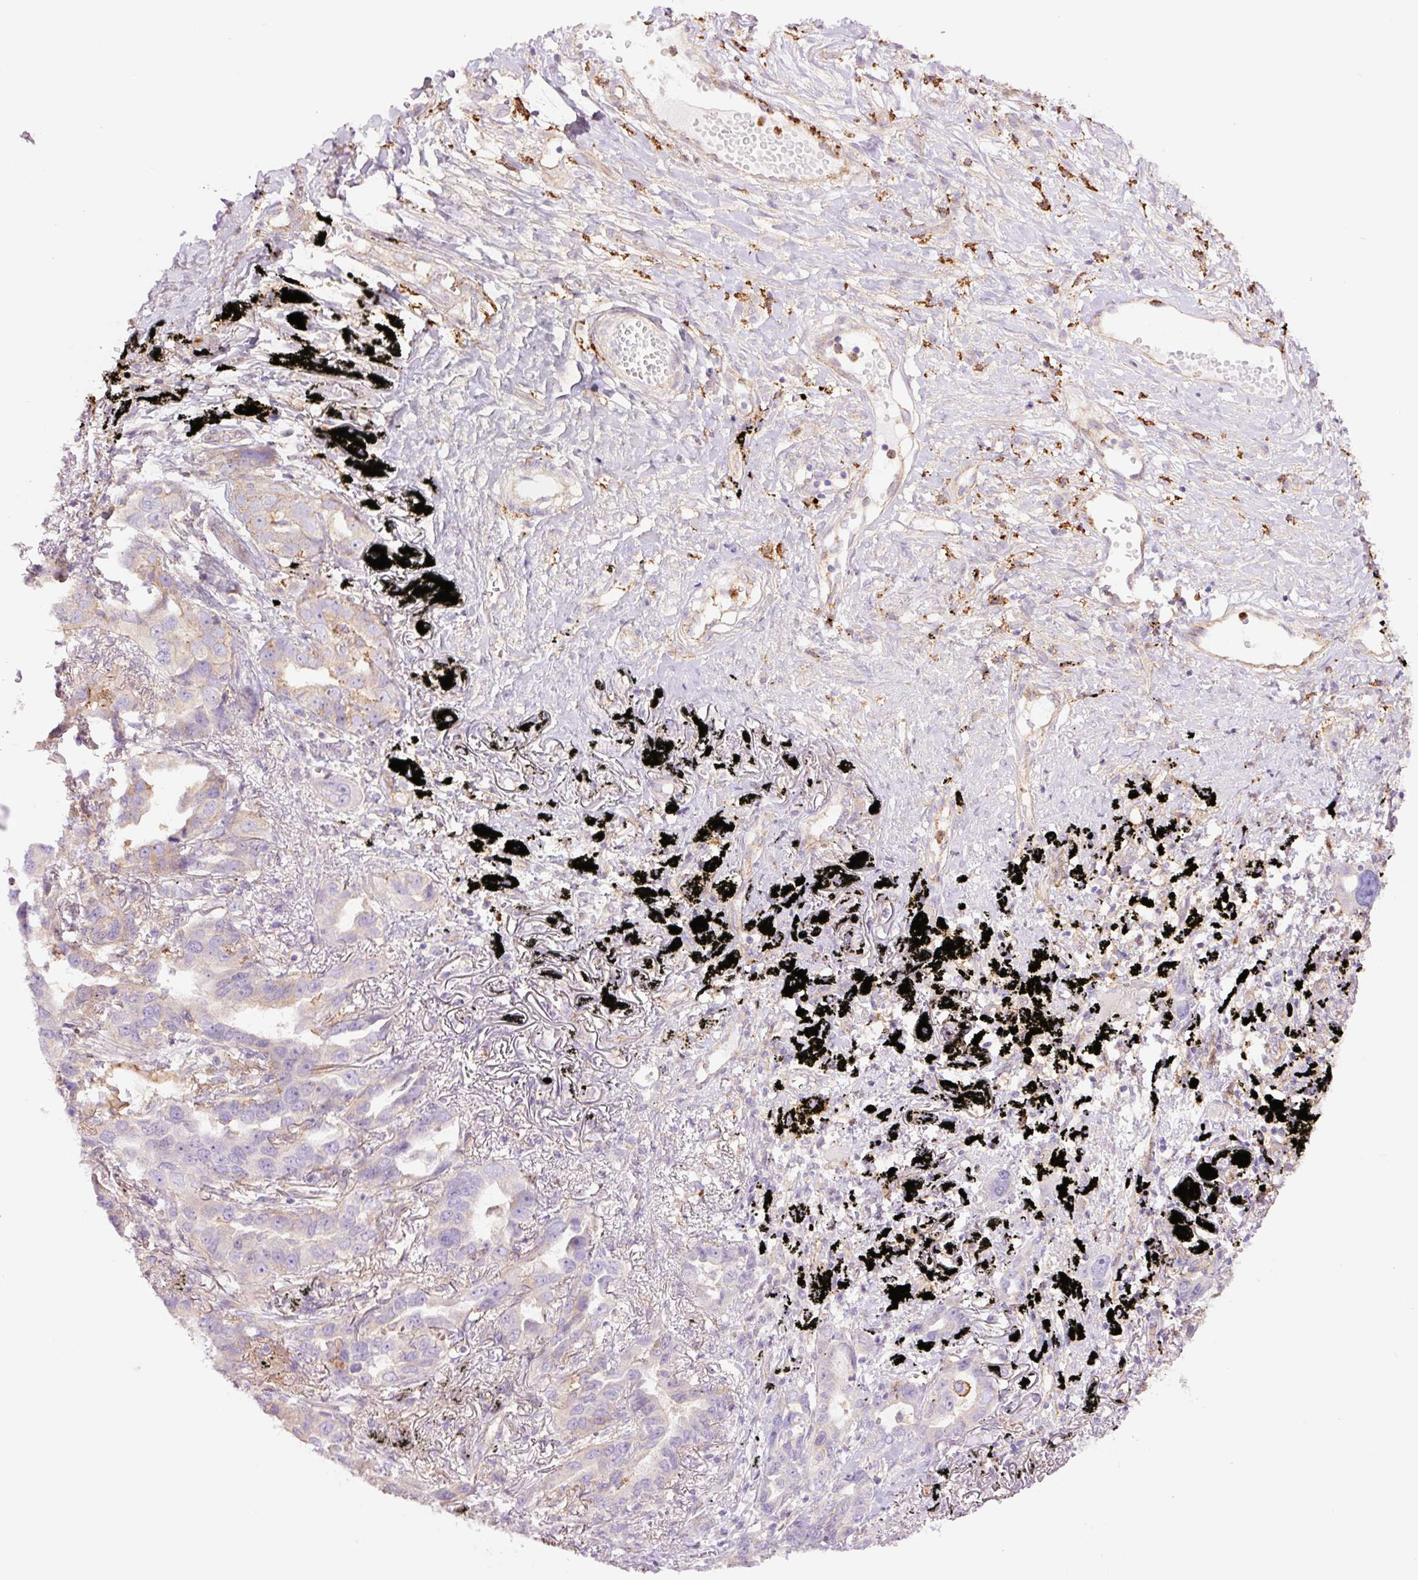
{"staining": {"intensity": "weak", "quantity": "<25%", "location": "cytoplasmic/membranous"}, "tissue": "lung cancer", "cell_type": "Tumor cells", "image_type": "cancer", "snomed": [{"axis": "morphology", "description": "Adenocarcinoma, NOS"}, {"axis": "topography", "description": "Lung"}], "caption": "Tumor cells are negative for protein expression in human adenocarcinoma (lung).", "gene": "SH2D6", "patient": {"sex": "male", "age": 67}}